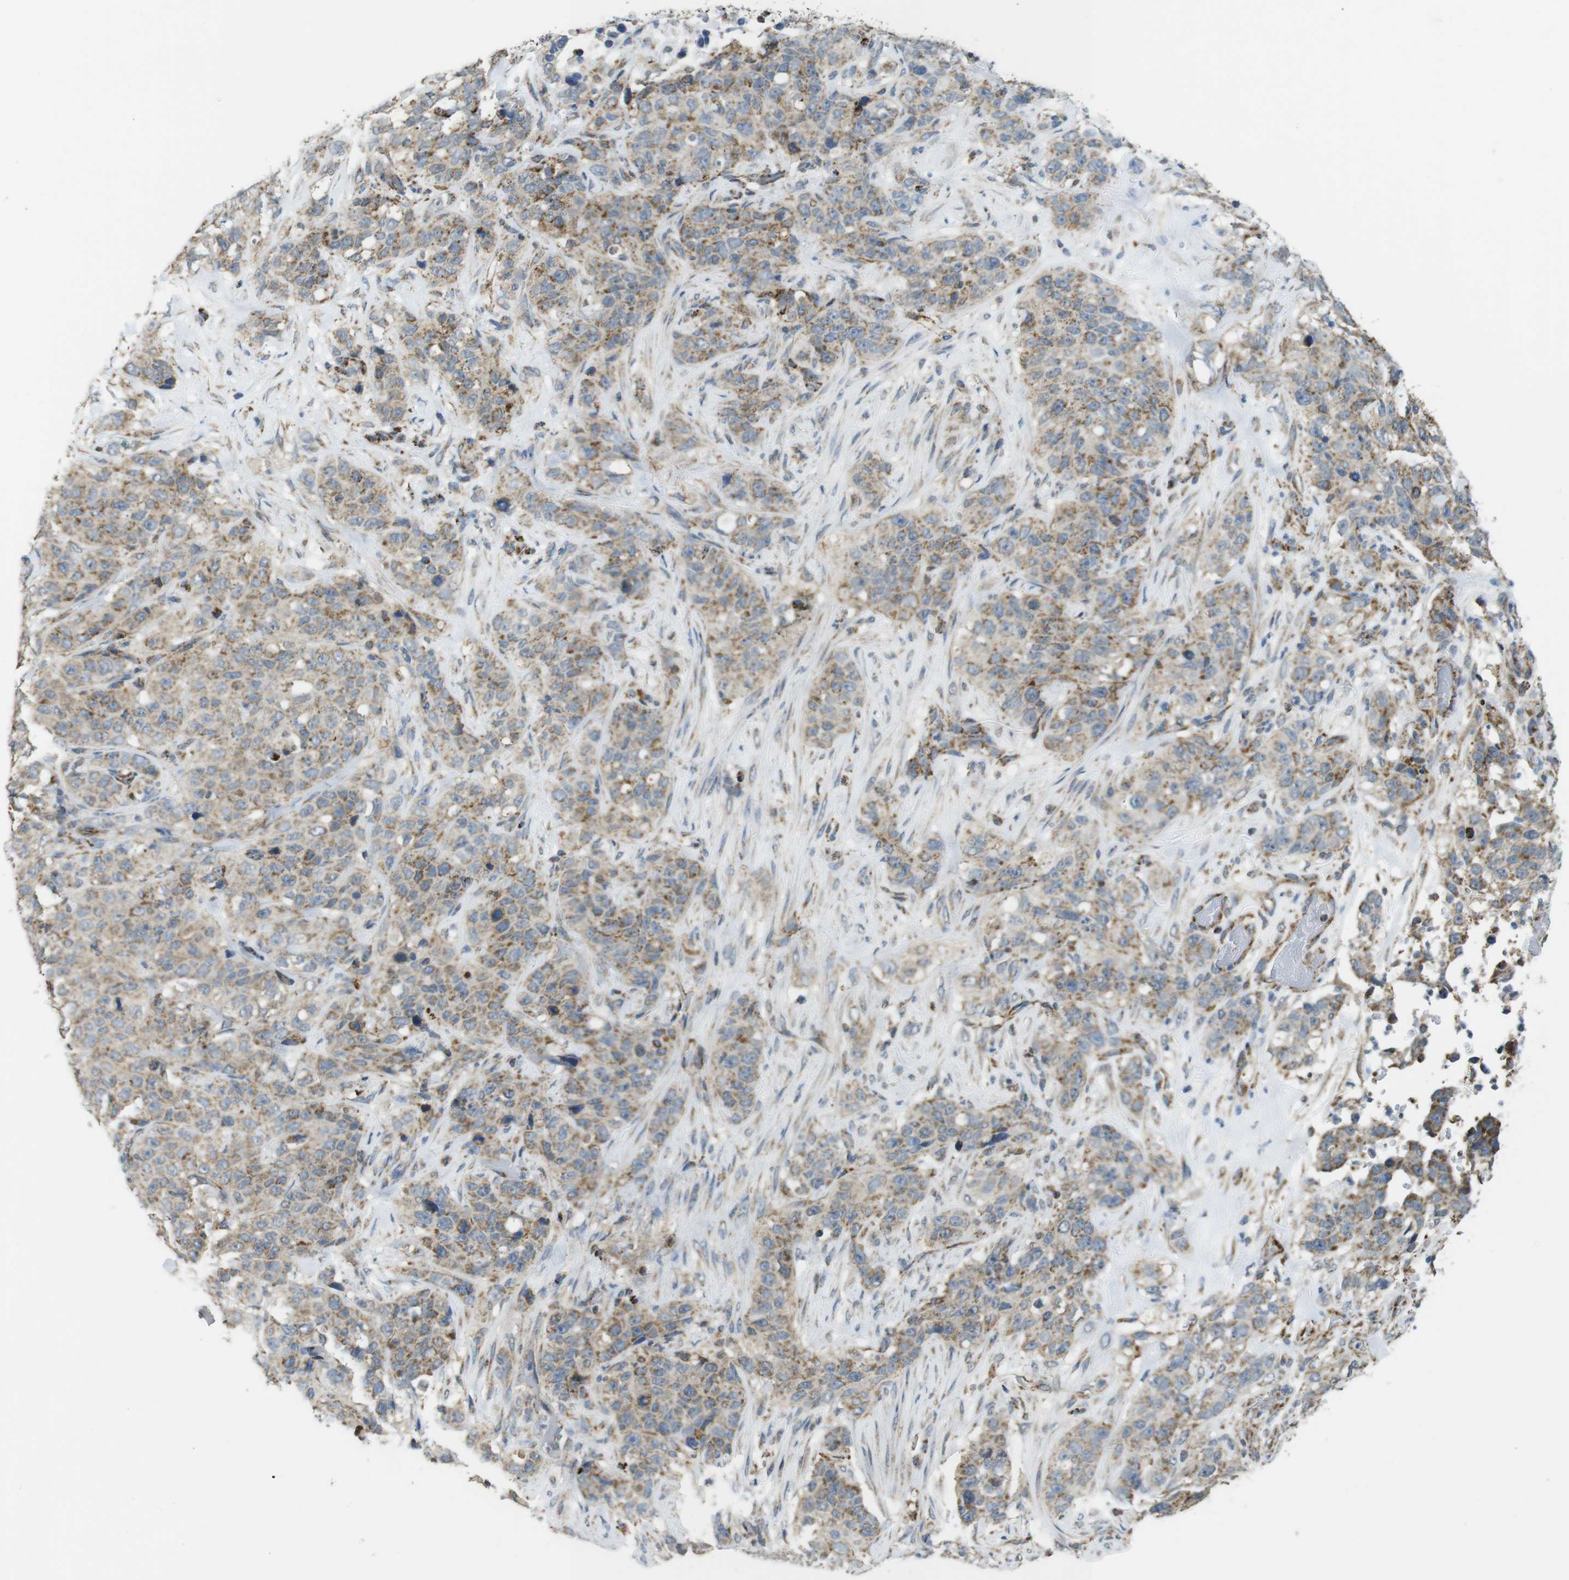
{"staining": {"intensity": "moderate", "quantity": ">75%", "location": "cytoplasmic/membranous"}, "tissue": "stomach cancer", "cell_type": "Tumor cells", "image_type": "cancer", "snomed": [{"axis": "morphology", "description": "Adenocarcinoma, NOS"}, {"axis": "topography", "description": "Stomach"}], "caption": "Immunohistochemistry (IHC) micrograph of stomach adenocarcinoma stained for a protein (brown), which shows medium levels of moderate cytoplasmic/membranous expression in about >75% of tumor cells.", "gene": "CALHM2", "patient": {"sex": "male", "age": 48}}